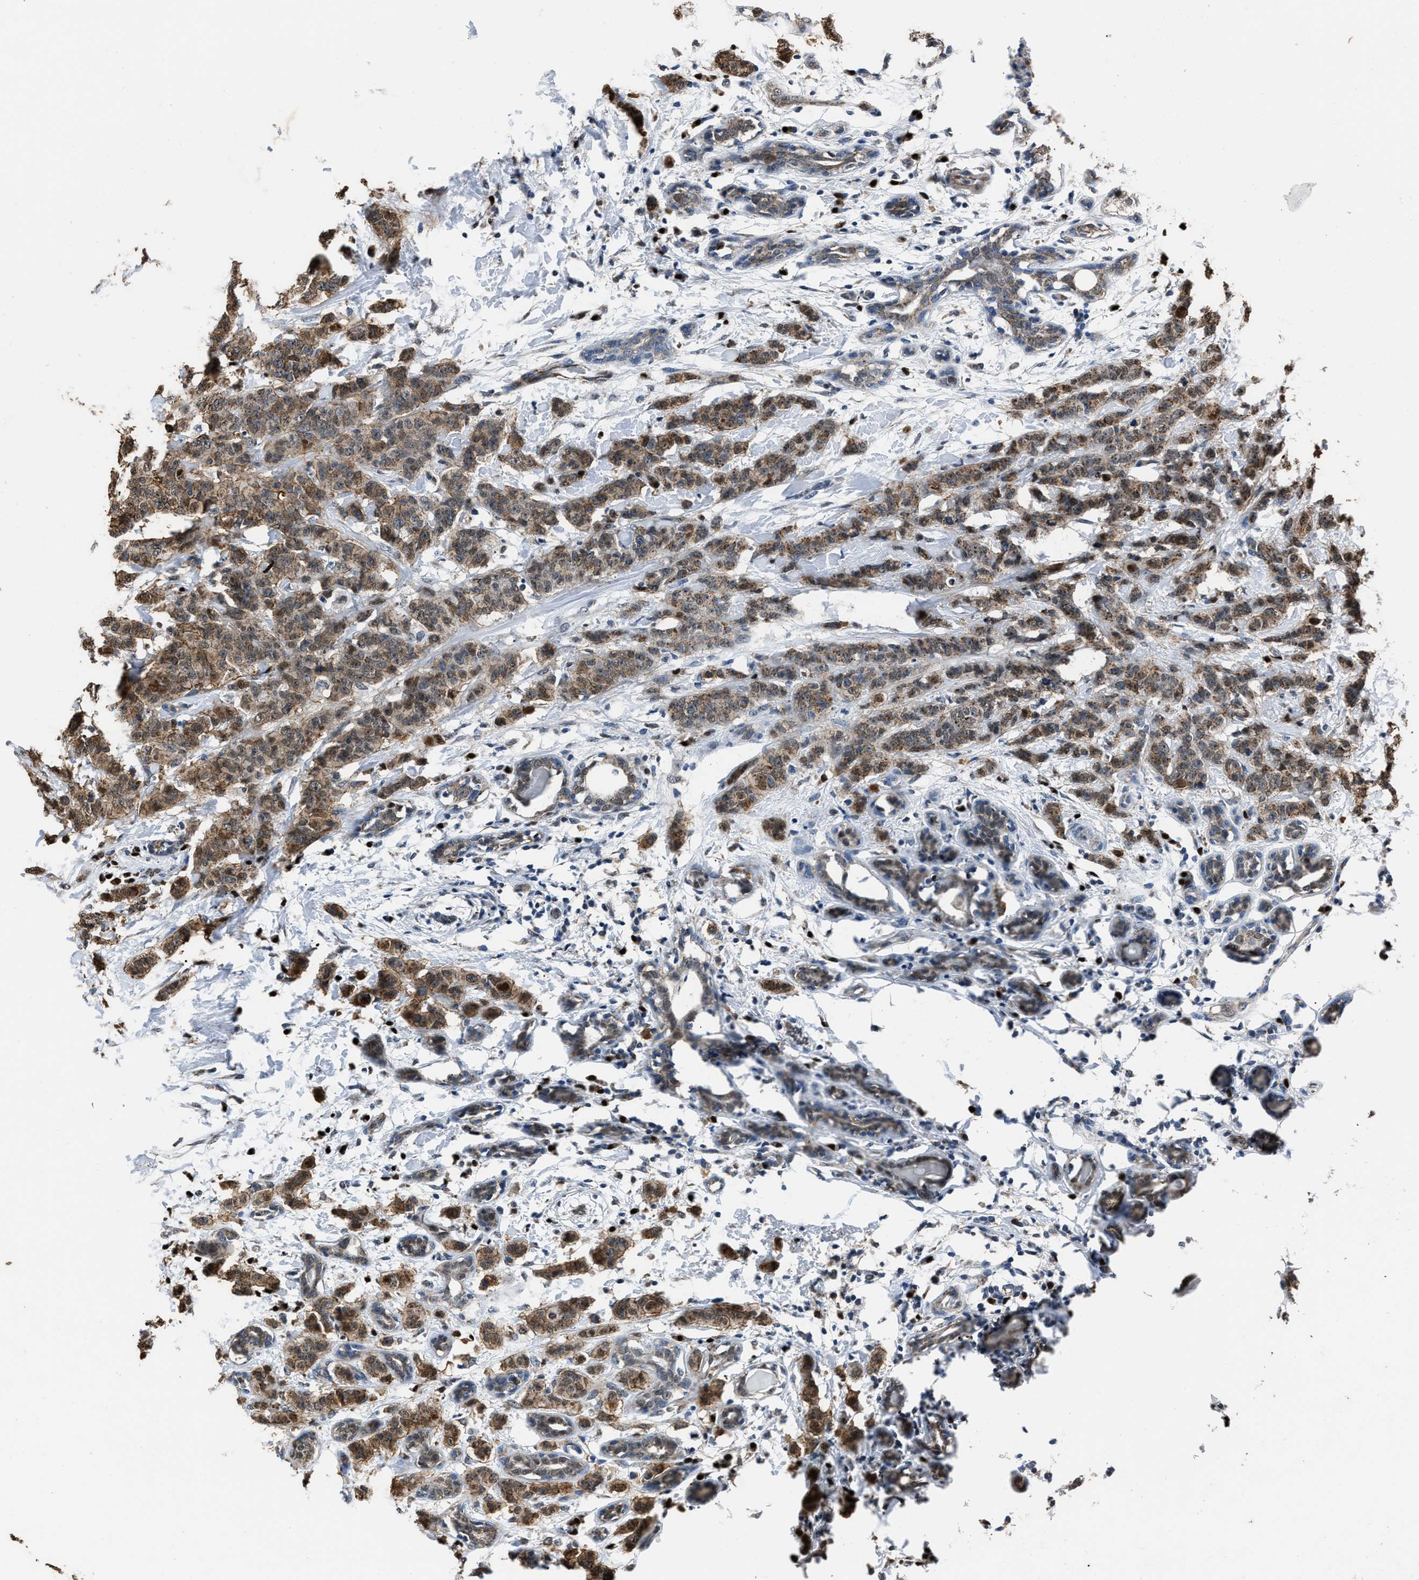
{"staining": {"intensity": "moderate", "quantity": ">75%", "location": "cytoplasmic/membranous"}, "tissue": "breast cancer", "cell_type": "Tumor cells", "image_type": "cancer", "snomed": [{"axis": "morphology", "description": "Normal tissue, NOS"}, {"axis": "morphology", "description": "Duct carcinoma"}, {"axis": "topography", "description": "Breast"}], "caption": "This is a histology image of immunohistochemistry staining of breast cancer, which shows moderate positivity in the cytoplasmic/membranous of tumor cells.", "gene": "NSUN5", "patient": {"sex": "female", "age": 40}}